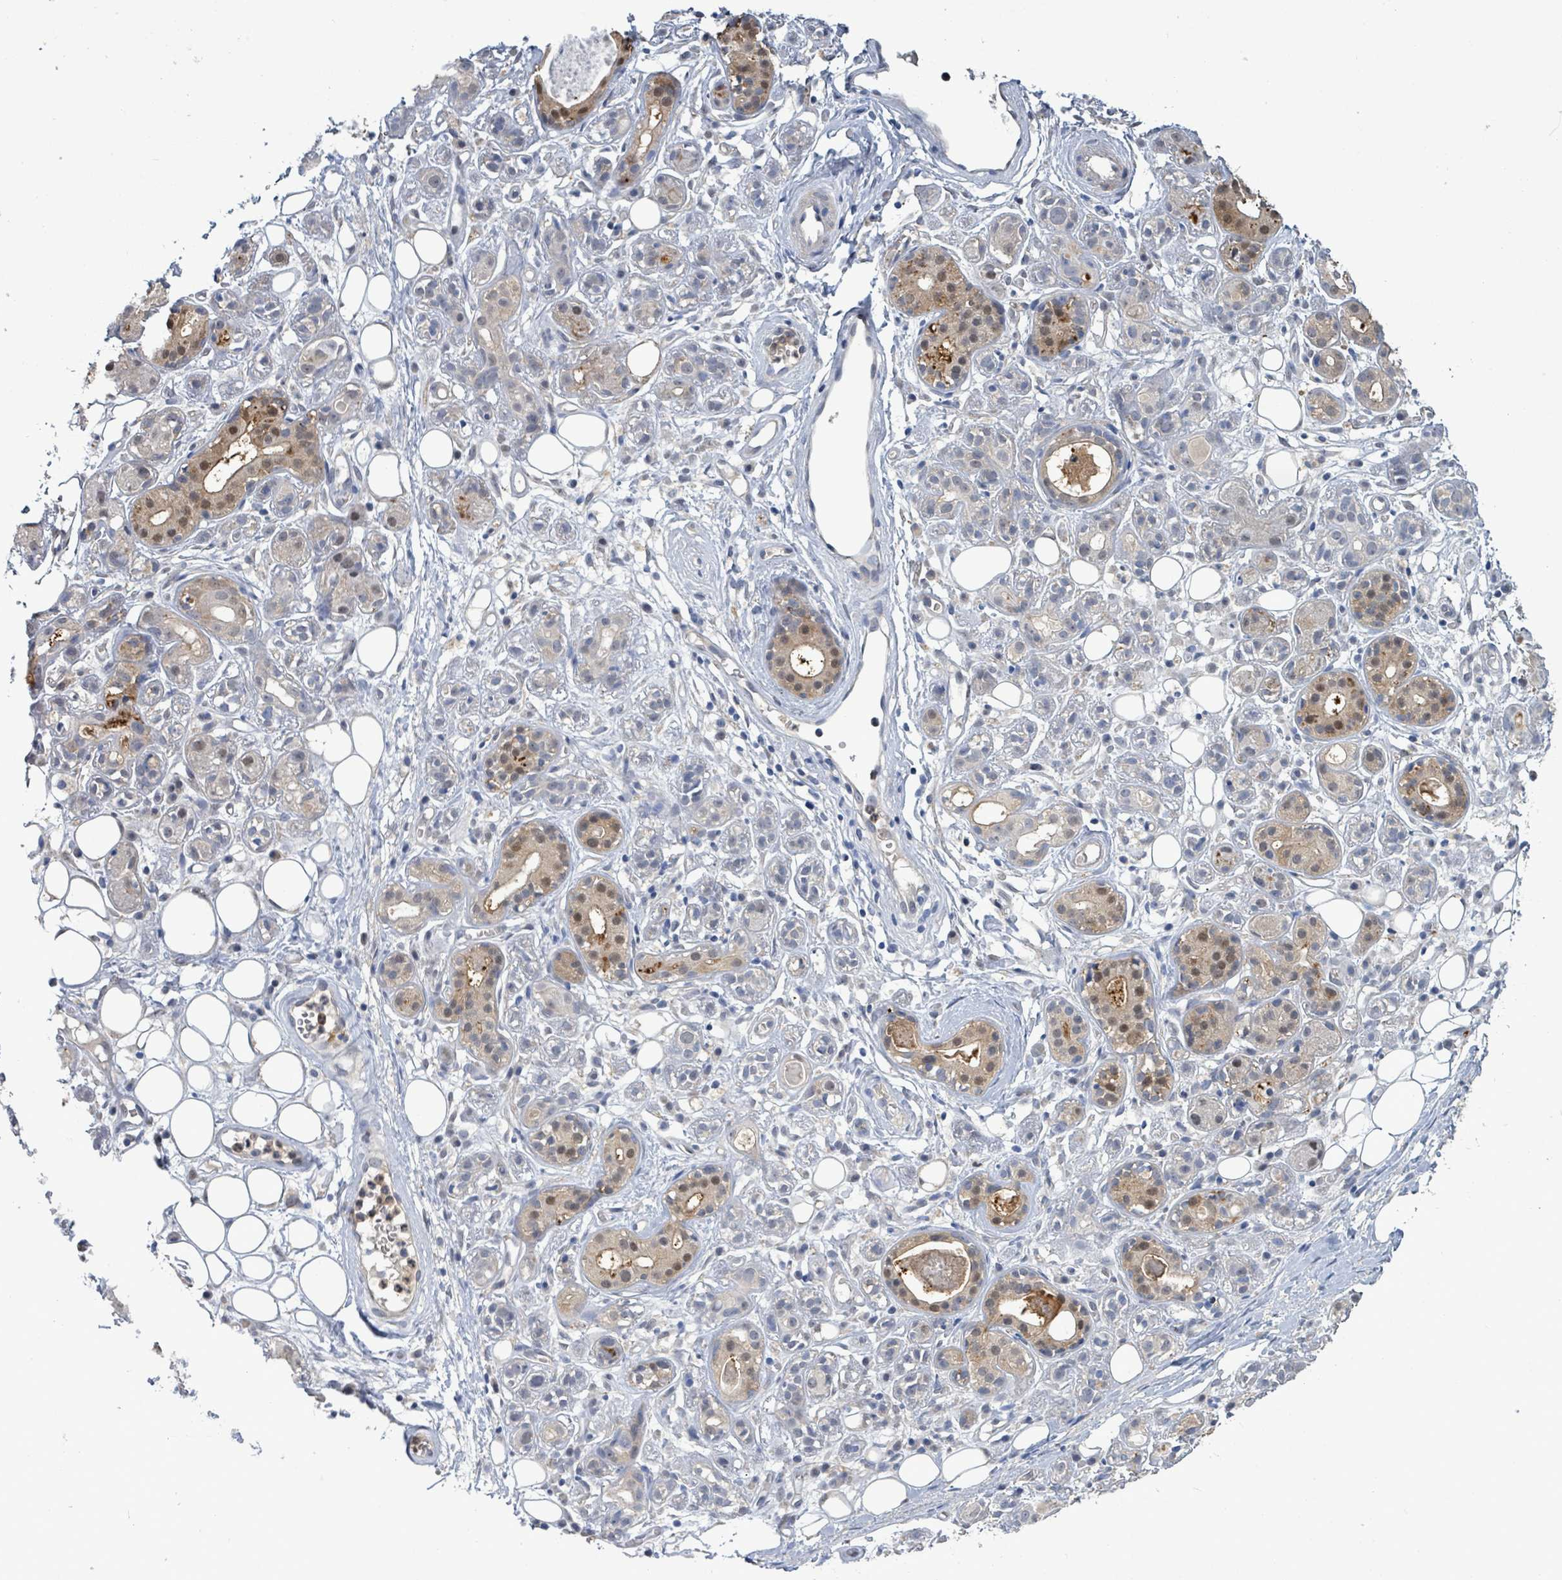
{"staining": {"intensity": "weak", "quantity": "25%-75%", "location": "cytoplasmic/membranous"}, "tissue": "salivary gland", "cell_type": "Glandular cells", "image_type": "normal", "snomed": [{"axis": "morphology", "description": "Normal tissue, NOS"}, {"axis": "topography", "description": "Salivary gland"}], "caption": "Brown immunohistochemical staining in unremarkable human salivary gland reveals weak cytoplasmic/membranous staining in approximately 25%-75% of glandular cells. (DAB (3,3'-diaminobenzidine) IHC, brown staining for protein, blue staining for nuclei).", "gene": "PGAM1", "patient": {"sex": "male", "age": 54}}